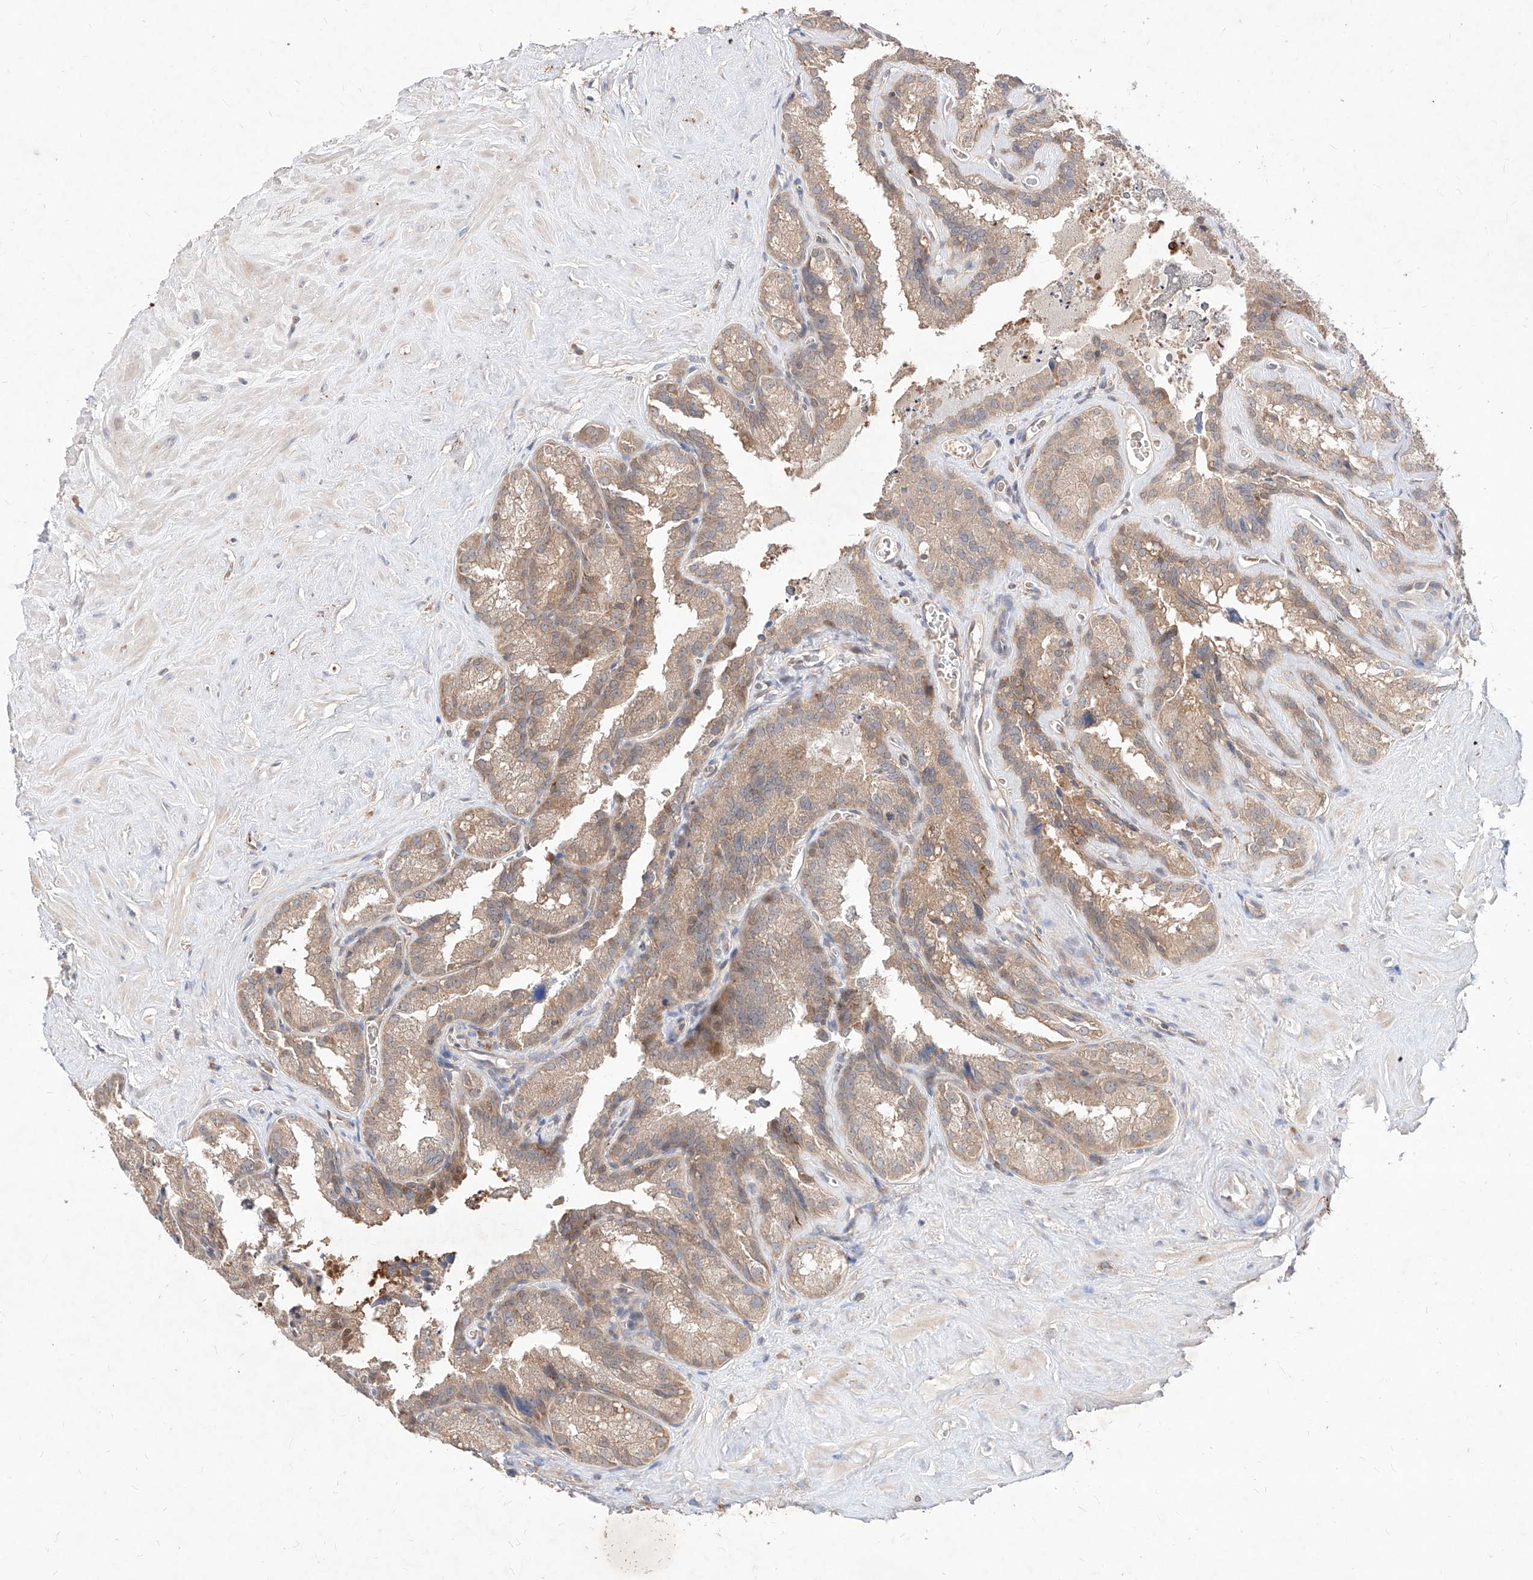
{"staining": {"intensity": "weak", "quantity": ">75%", "location": "cytoplasmic/membranous"}, "tissue": "seminal vesicle", "cell_type": "Glandular cells", "image_type": "normal", "snomed": [{"axis": "morphology", "description": "Normal tissue, NOS"}, {"axis": "topography", "description": "Prostate"}, {"axis": "topography", "description": "Seminal veicle"}], "caption": "Seminal vesicle stained with a protein marker shows weak staining in glandular cells.", "gene": "TSNAX", "patient": {"sex": "male", "age": 59}}